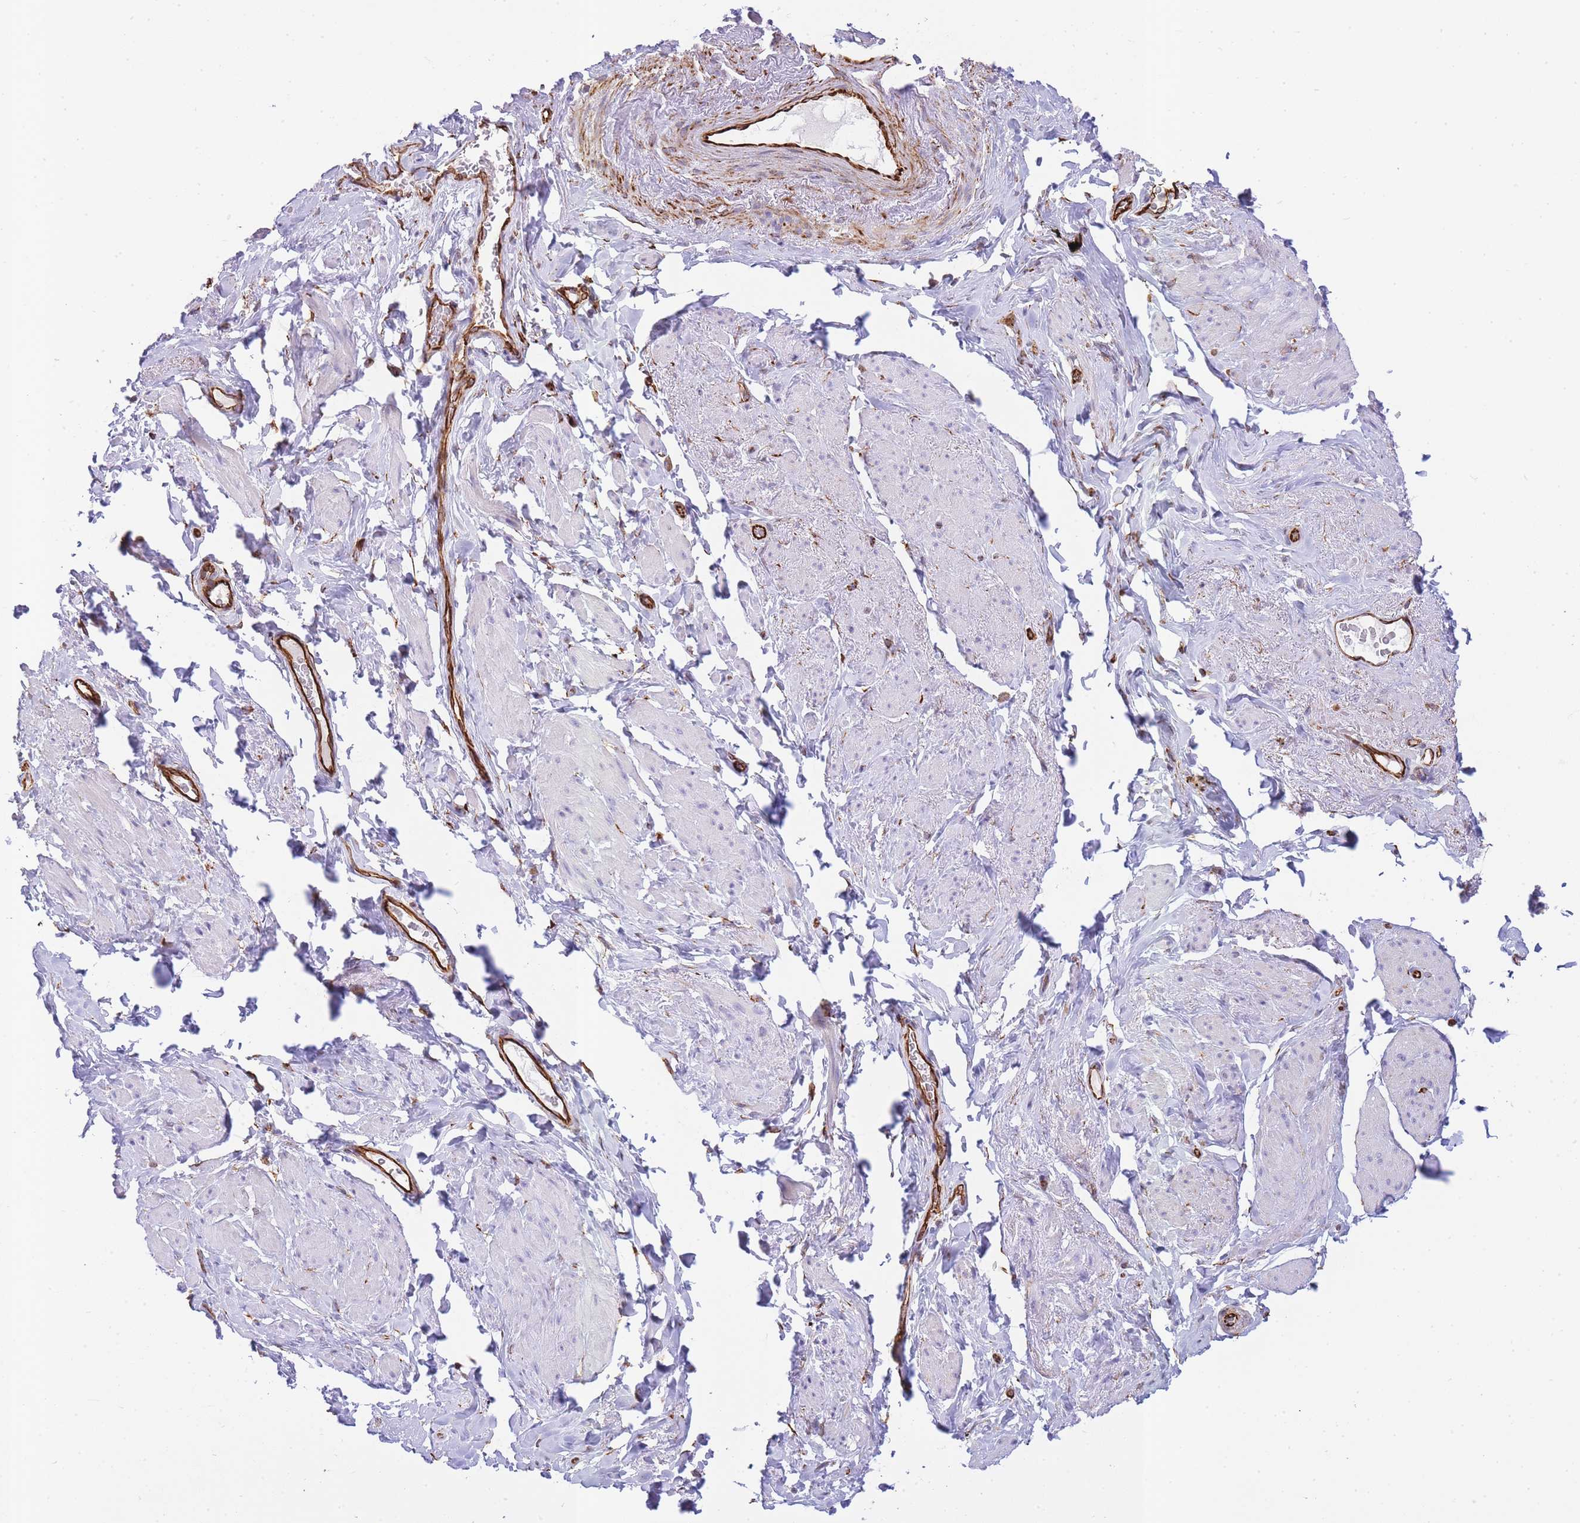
{"staining": {"intensity": "negative", "quantity": "none", "location": "none"}, "tissue": "smooth muscle", "cell_type": "Smooth muscle cells", "image_type": "normal", "snomed": [{"axis": "morphology", "description": "Normal tissue, NOS"}, {"axis": "topography", "description": "Smooth muscle"}, {"axis": "topography", "description": "Peripheral nerve tissue"}], "caption": "This is a photomicrograph of immunohistochemistry (IHC) staining of unremarkable smooth muscle, which shows no staining in smooth muscle cells.", "gene": "ECPAS", "patient": {"sex": "male", "age": 69}}